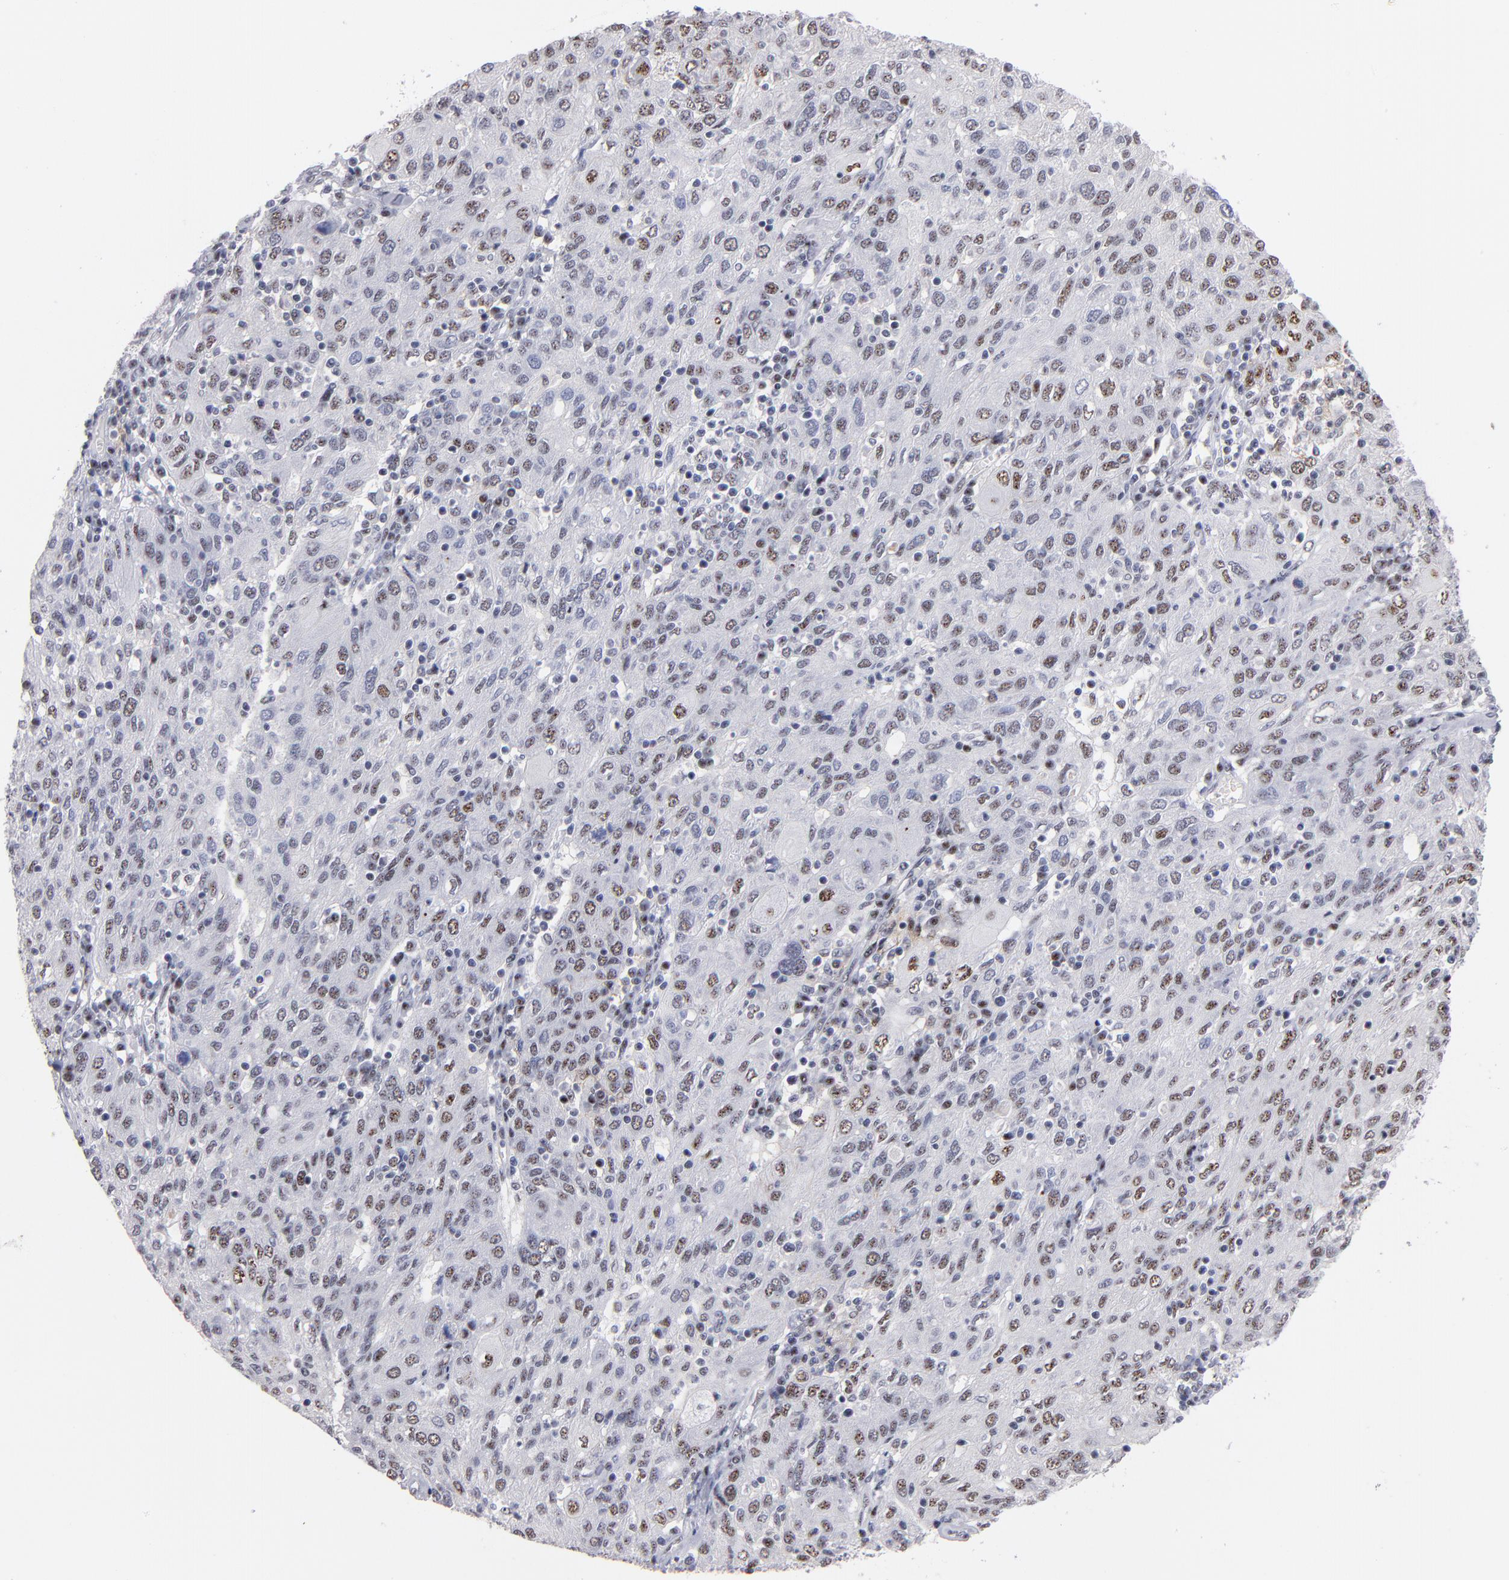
{"staining": {"intensity": "moderate", "quantity": "25%-75%", "location": "nuclear"}, "tissue": "ovarian cancer", "cell_type": "Tumor cells", "image_type": "cancer", "snomed": [{"axis": "morphology", "description": "Carcinoma, endometroid"}, {"axis": "topography", "description": "Ovary"}], "caption": "Immunohistochemistry of human ovarian cancer (endometroid carcinoma) displays medium levels of moderate nuclear positivity in about 25%-75% of tumor cells.", "gene": "RAF1", "patient": {"sex": "female", "age": 50}}